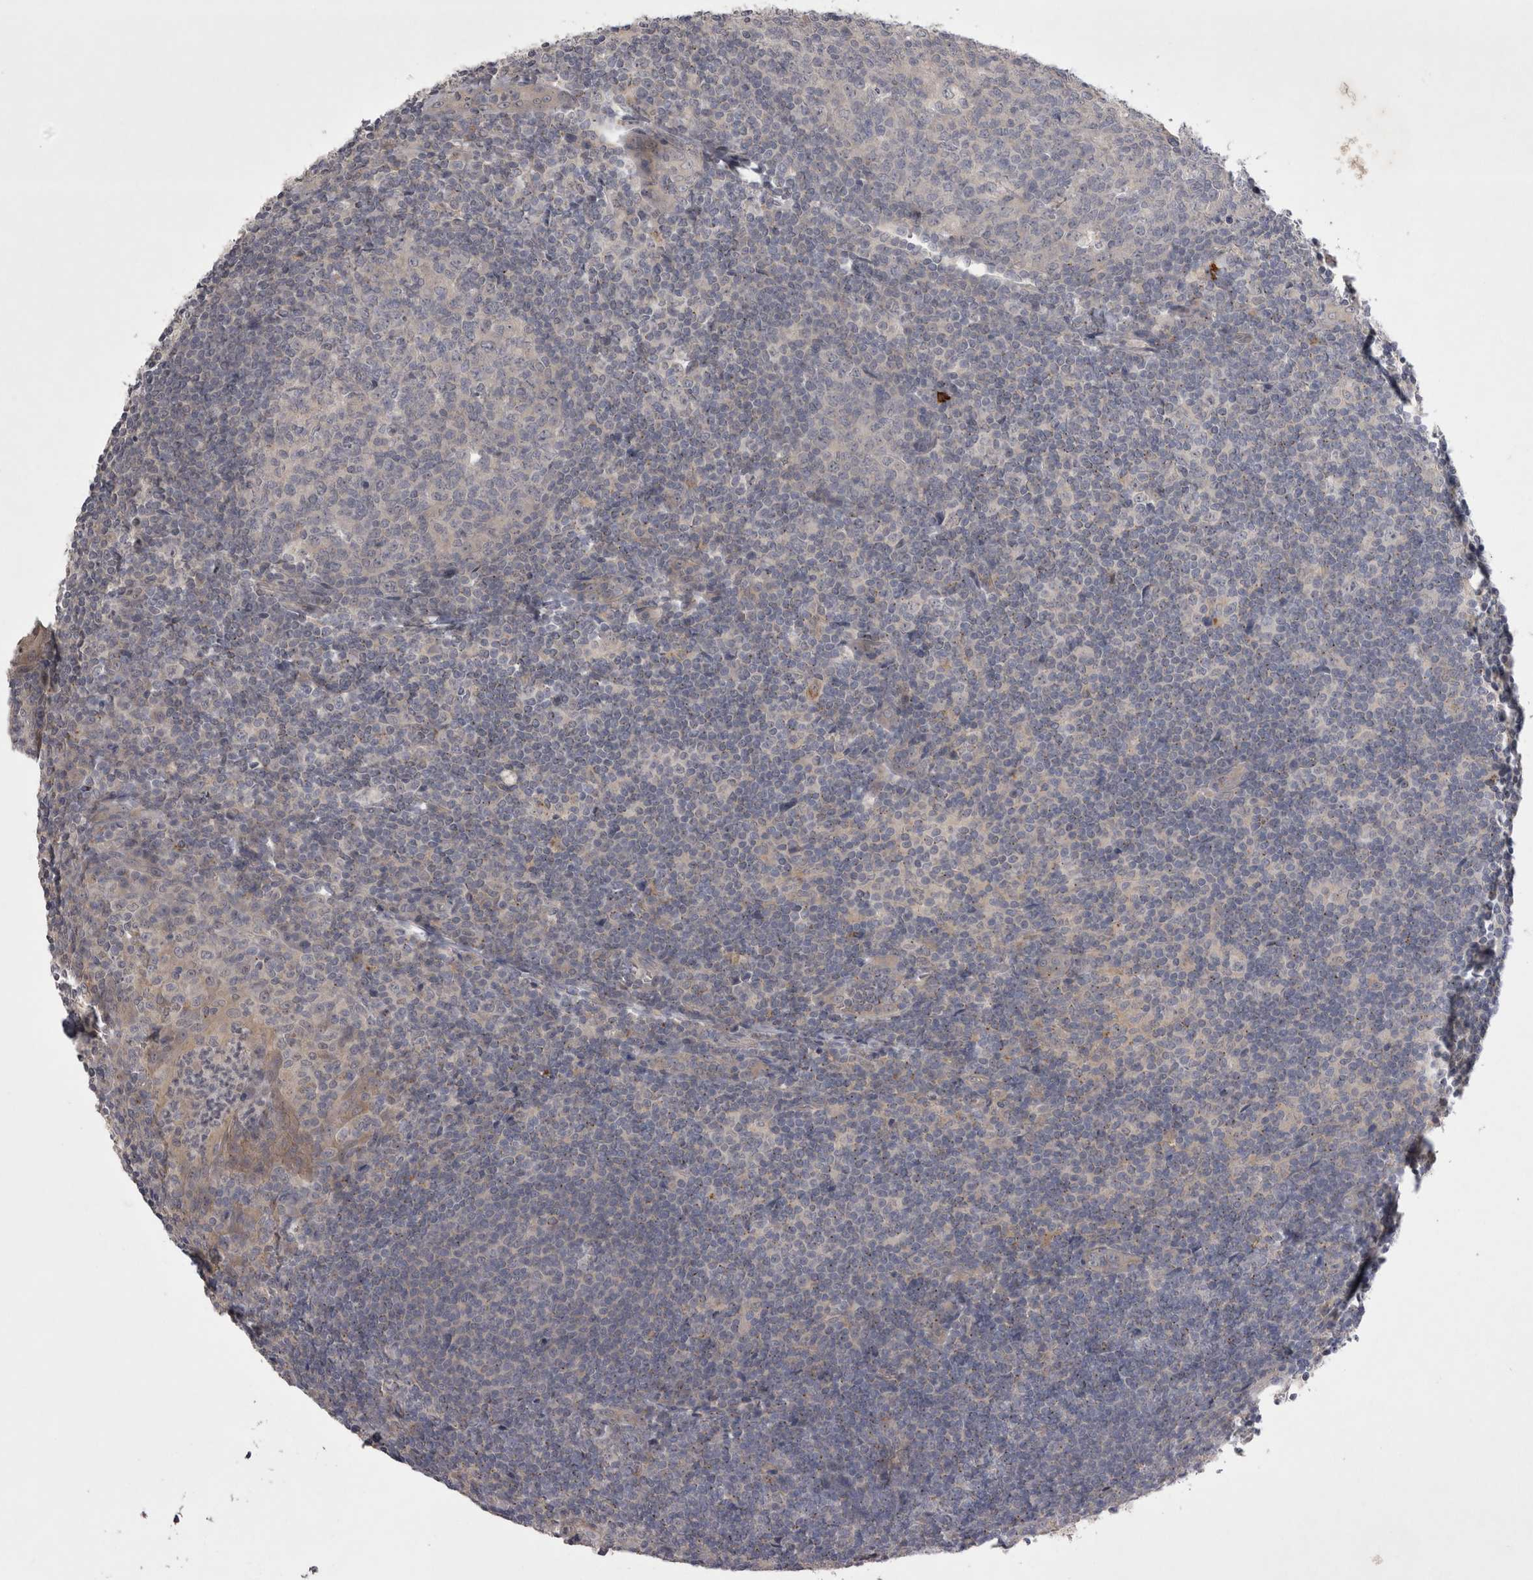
{"staining": {"intensity": "negative", "quantity": "none", "location": "none"}, "tissue": "tonsil", "cell_type": "Germinal center cells", "image_type": "normal", "snomed": [{"axis": "morphology", "description": "Normal tissue, NOS"}, {"axis": "topography", "description": "Tonsil"}], "caption": "Immunohistochemical staining of unremarkable human tonsil shows no significant positivity in germinal center cells. The staining was performed using DAB (3,3'-diaminobenzidine) to visualize the protein expression in brown, while the nuclei were stained in blue with hematoxylin (Magnification: 20x).", "gene": "CTBS", "patient": {"sex": "male", "age": 37}}